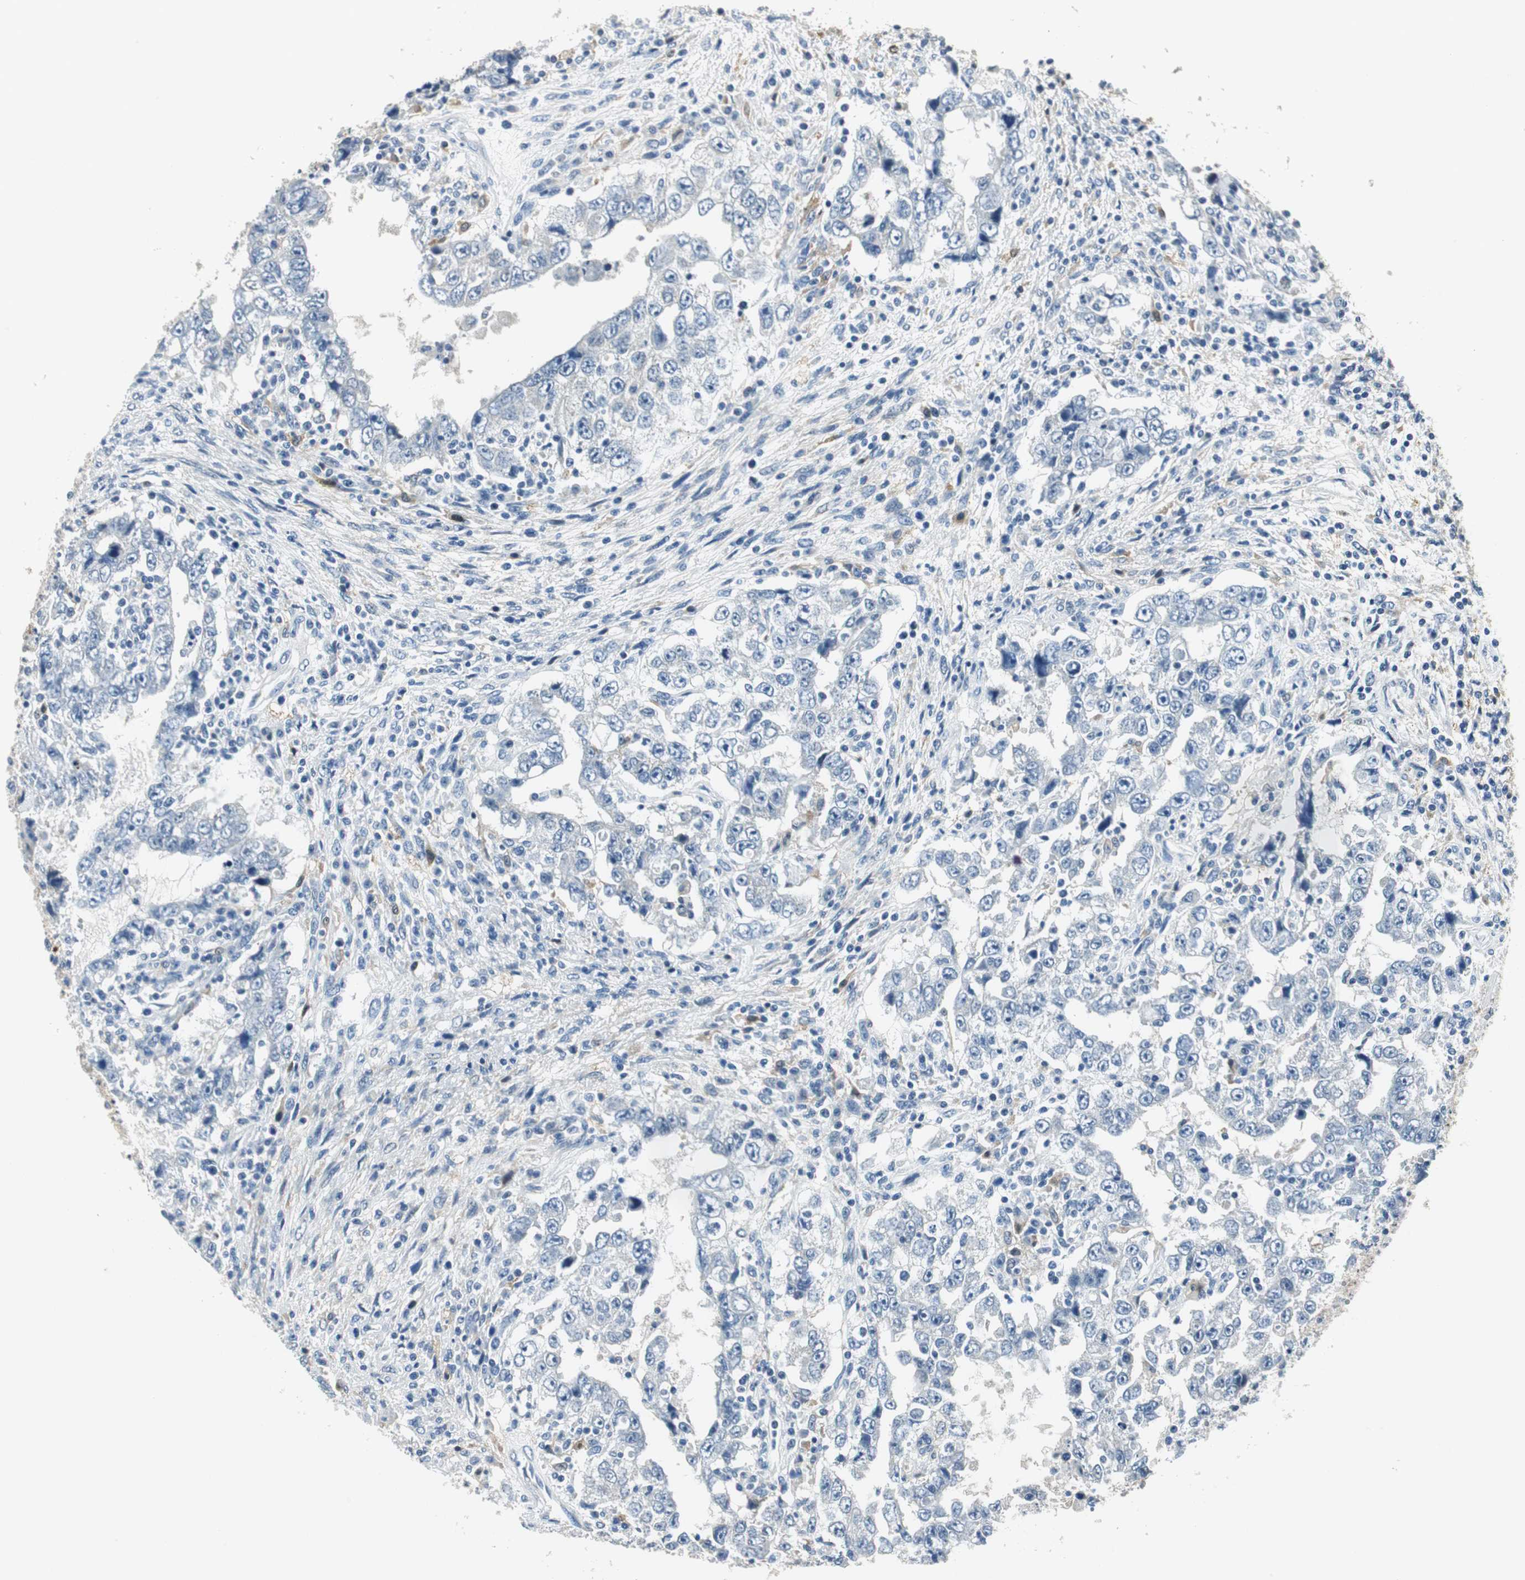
{"staining": {"intensity": "negative", "quantity": "none", "location": "none"}, "tissue": "testis cancer", "cell_type": "Tumor cells", "image_type": "cancer", "snomed": [{"axis": "morphology", "description": "Carcinoma, Embryonal, NOS"}, {"axis": "topography", "description": "Testis"}], "caption": "Photomicrograph shows no significant protein staining in tumor cells of testis cancer (embryonal carcinoma).", "gene": "ME1", "patient": {"sex": "male", "age": 26}}